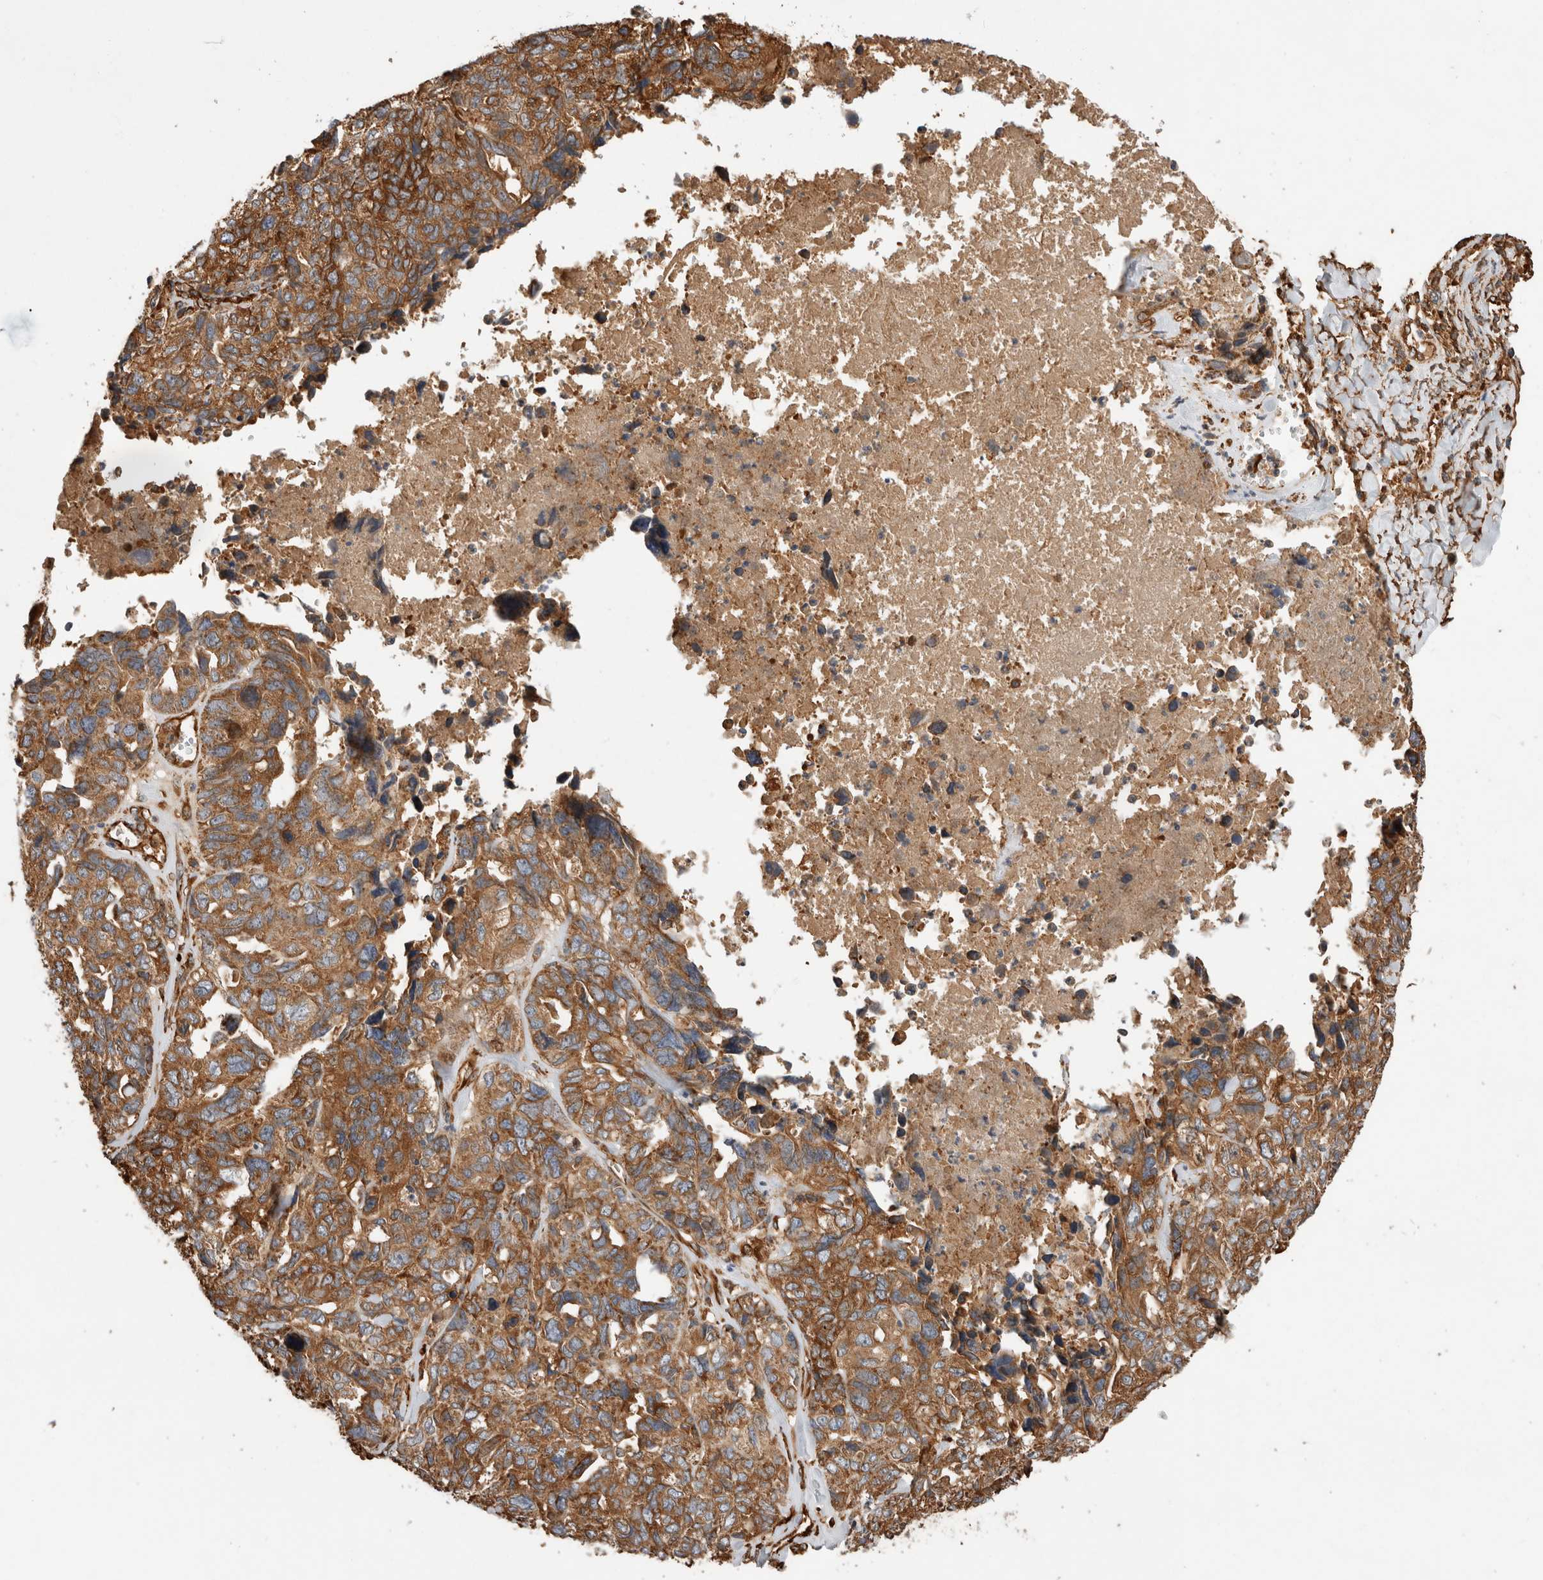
{"staining": {"intensity": "moderate", "quantity": ">75%", "location": "cytoplasmic/membranous"}, "tissue": "ovarian cancer", "cell_type": "Tumor cells", "image_type": "cancer", "snomed": [{"axis": "morphology", "description": "Cystadenocarcinoma, serous, NOS"}, {"axis": "topography", "description": "Ovary"}], "caption": "Immunohistochemical staining of ovarian cancer displays moderate cytoplasmic/membranous protein positivity in about >75% of tumor cells.", "gene": "ZNF397", "patient": {"sex": "female", "age": 79}}